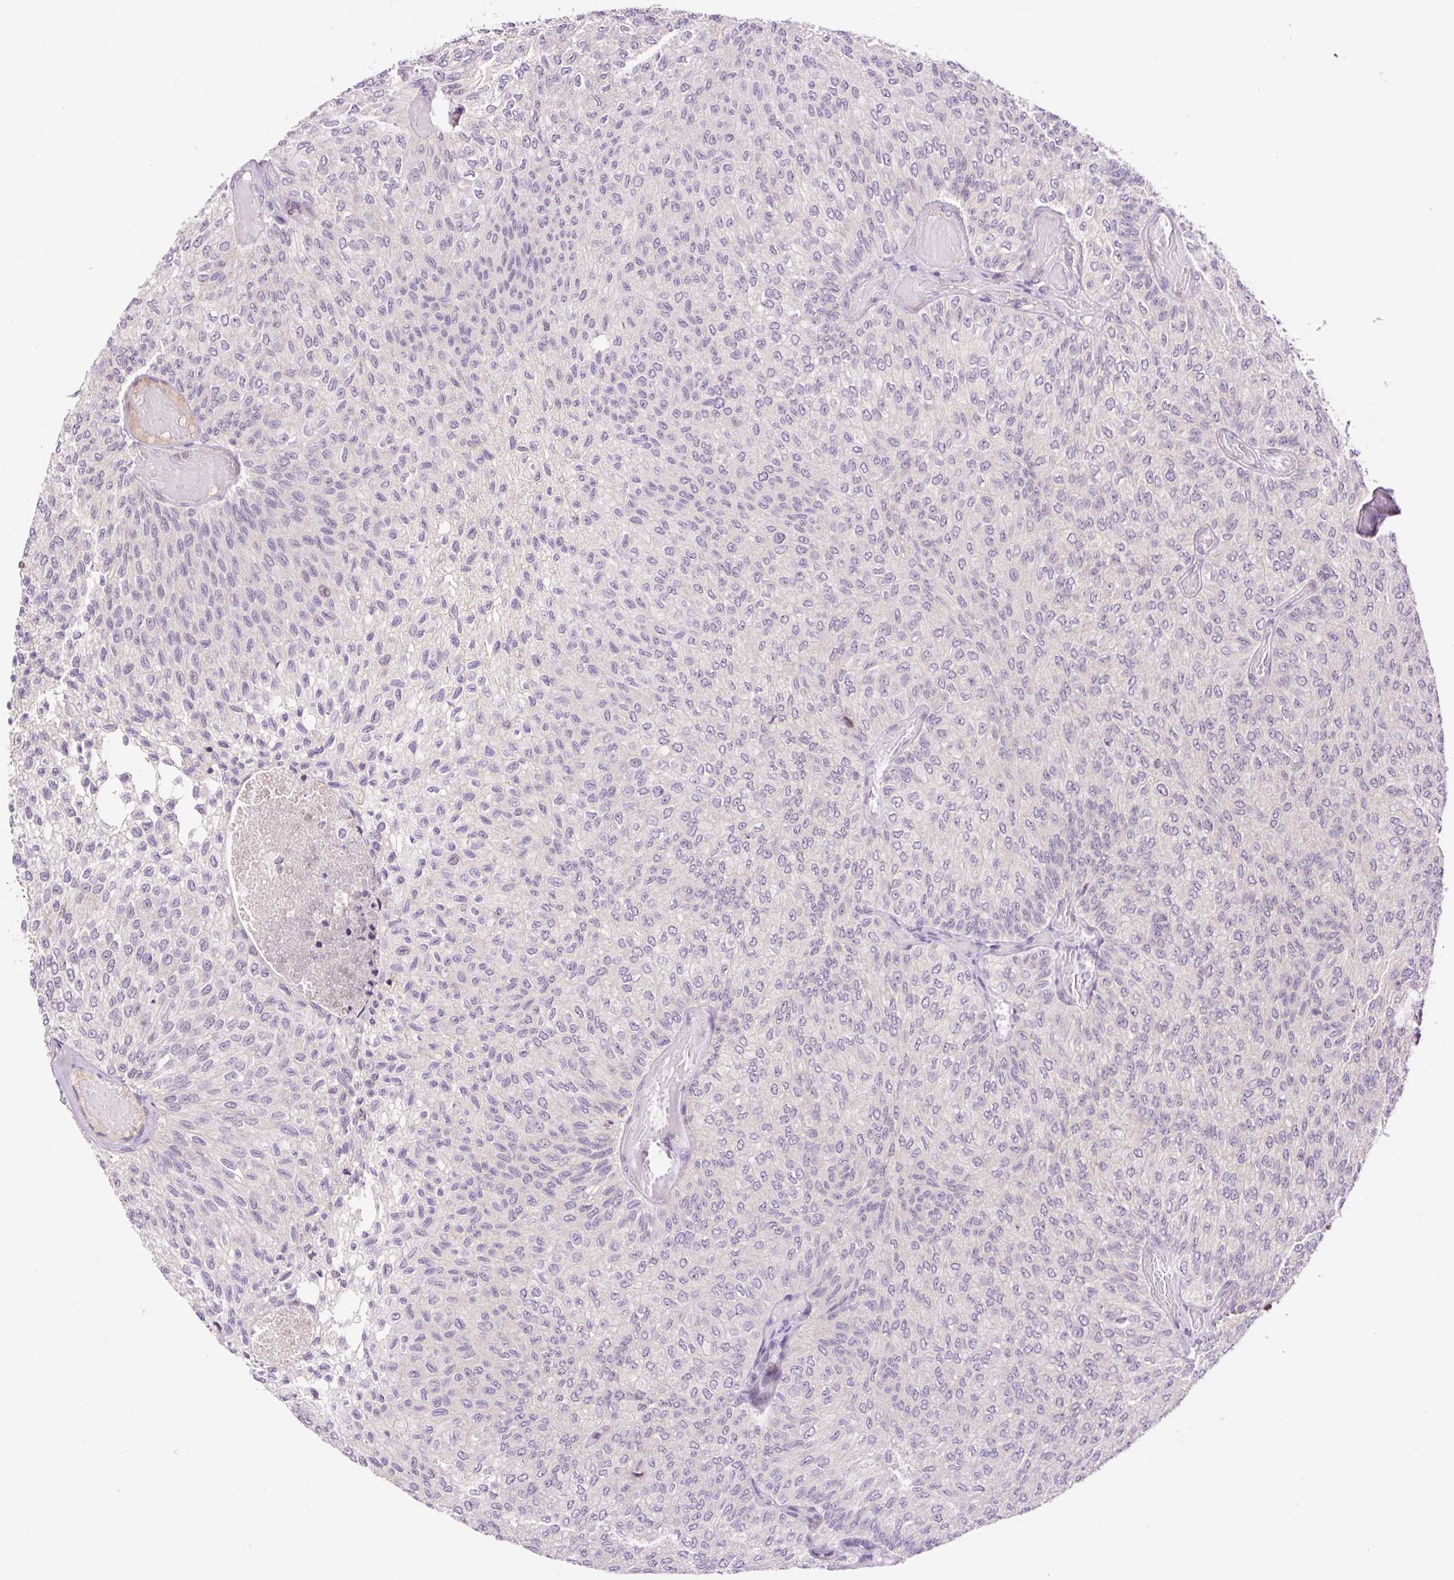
{"staining": {"intensity": "negative", "quantity": "none", "location": "none"}, "tissue": "urothelial cancer", "cell_type": "Tumor cells", "image_type": "cancer", "snomed": [{"axis": "morphology", "description": "Urothelial carcinoma, Low grade"}, {"axis": "topography", "description": "Urinary bladder"}], "caption": "This is a photomicrograph of IHC staining of urothelial carcinoma (low-grade), which shows no expression in tumor cells.", "gene": "DPPA4", "patient": {"sex": "male", "age": 78}}